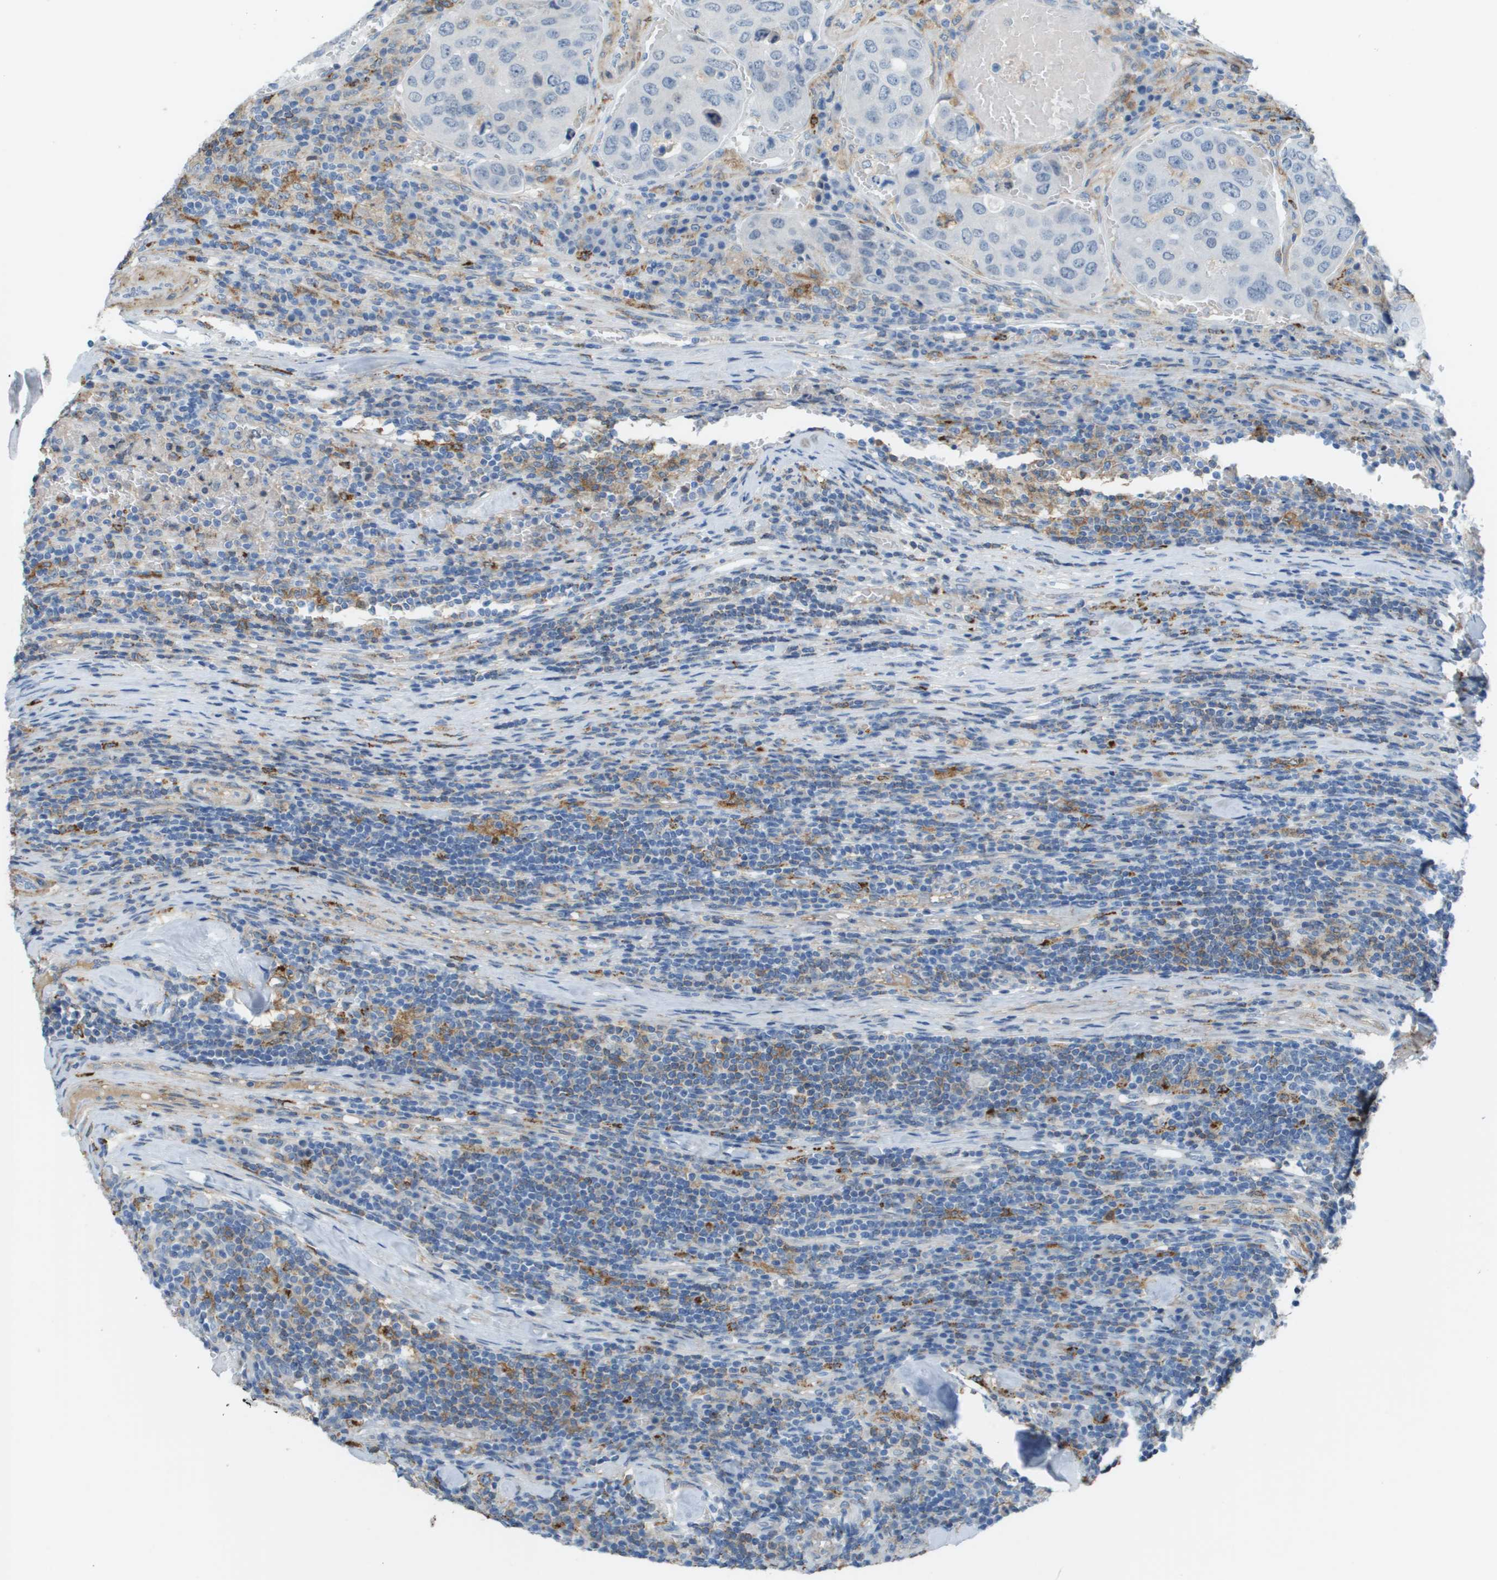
{"staining": {"intensity": "negative", "quantity": "none", "location": "none"}, "tissue": "urothelial cancer", "cell_type": "Tumor cells", "image_type": "cancer", "snomed": [{"axis": "morphology", "description": "Urothelial carcinoma, High grade"}, {"axis": "topography", "description": "Lymph node"}, {"axis": "topography", "description": "Urinary bladder"}], "caption": "This is a photomicrograph of immunohistochemistry (IHC) staining of urothelial cancer, which shows no positivity in tumor cells.", "gene": "ZBTB43", "patient": {"sex": "male", "age": 51}}